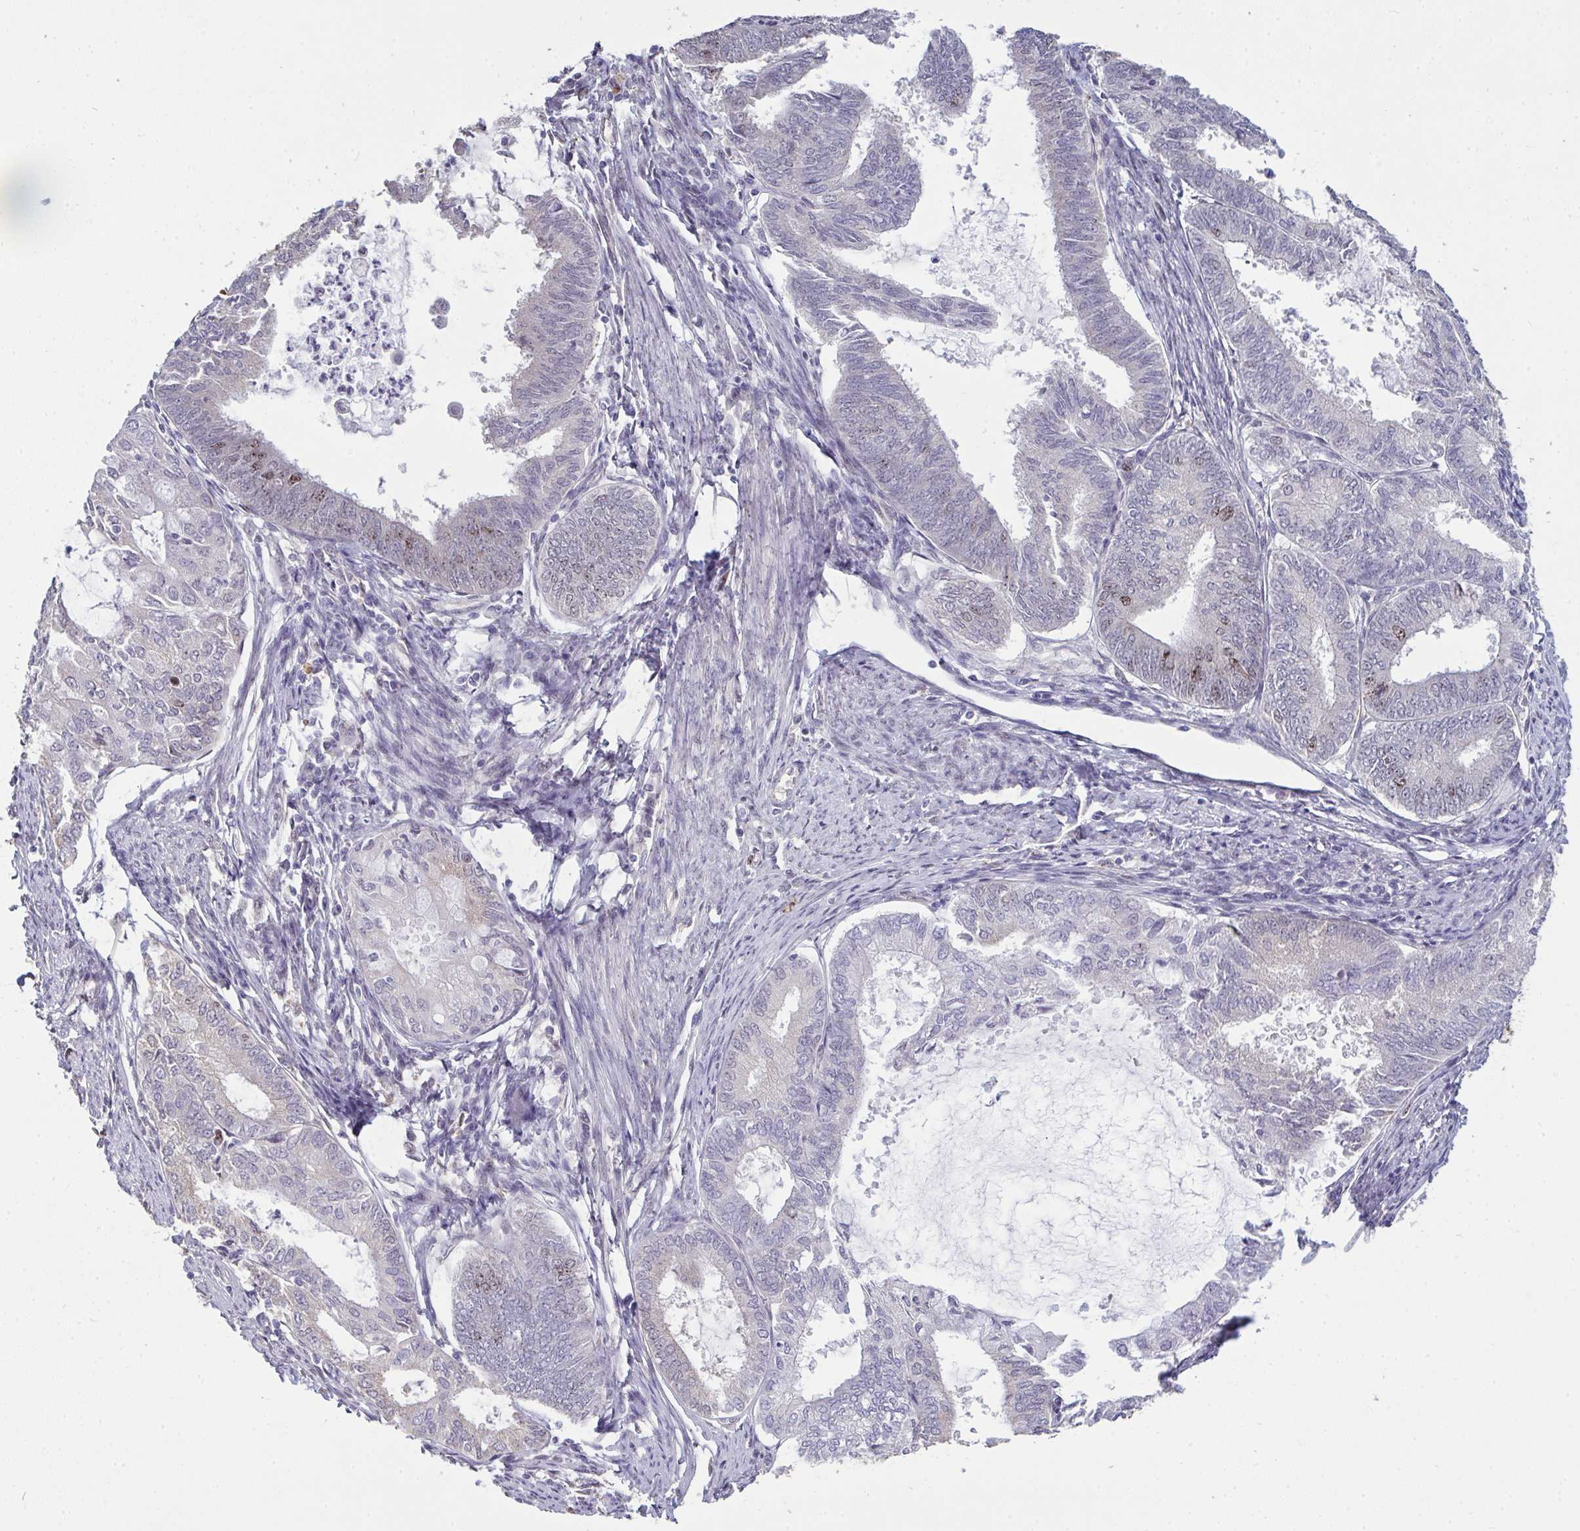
{"staining": {"intensity": "weak", "quantity": "<25%", "location": "nuclear"}, "tissue": "endometrial cancer", "cell_type": "Tumor cells", "image_type": "cancer", "snomed": [{"axis": "morphology", "description": "Adenocarcinoma, NOS"}, {"axis": "topography", "description": "Endometrium"}], "caption": "An image of endometrial cancer (adenocarcinoma) stained for a protein demonstrates no brown staining in tumor cells. (Brightfield microscopy of DAB immunohistochemistry at high magnification).", "gene": "SETD7", "patient": {"sex": "female", "age": 86}}